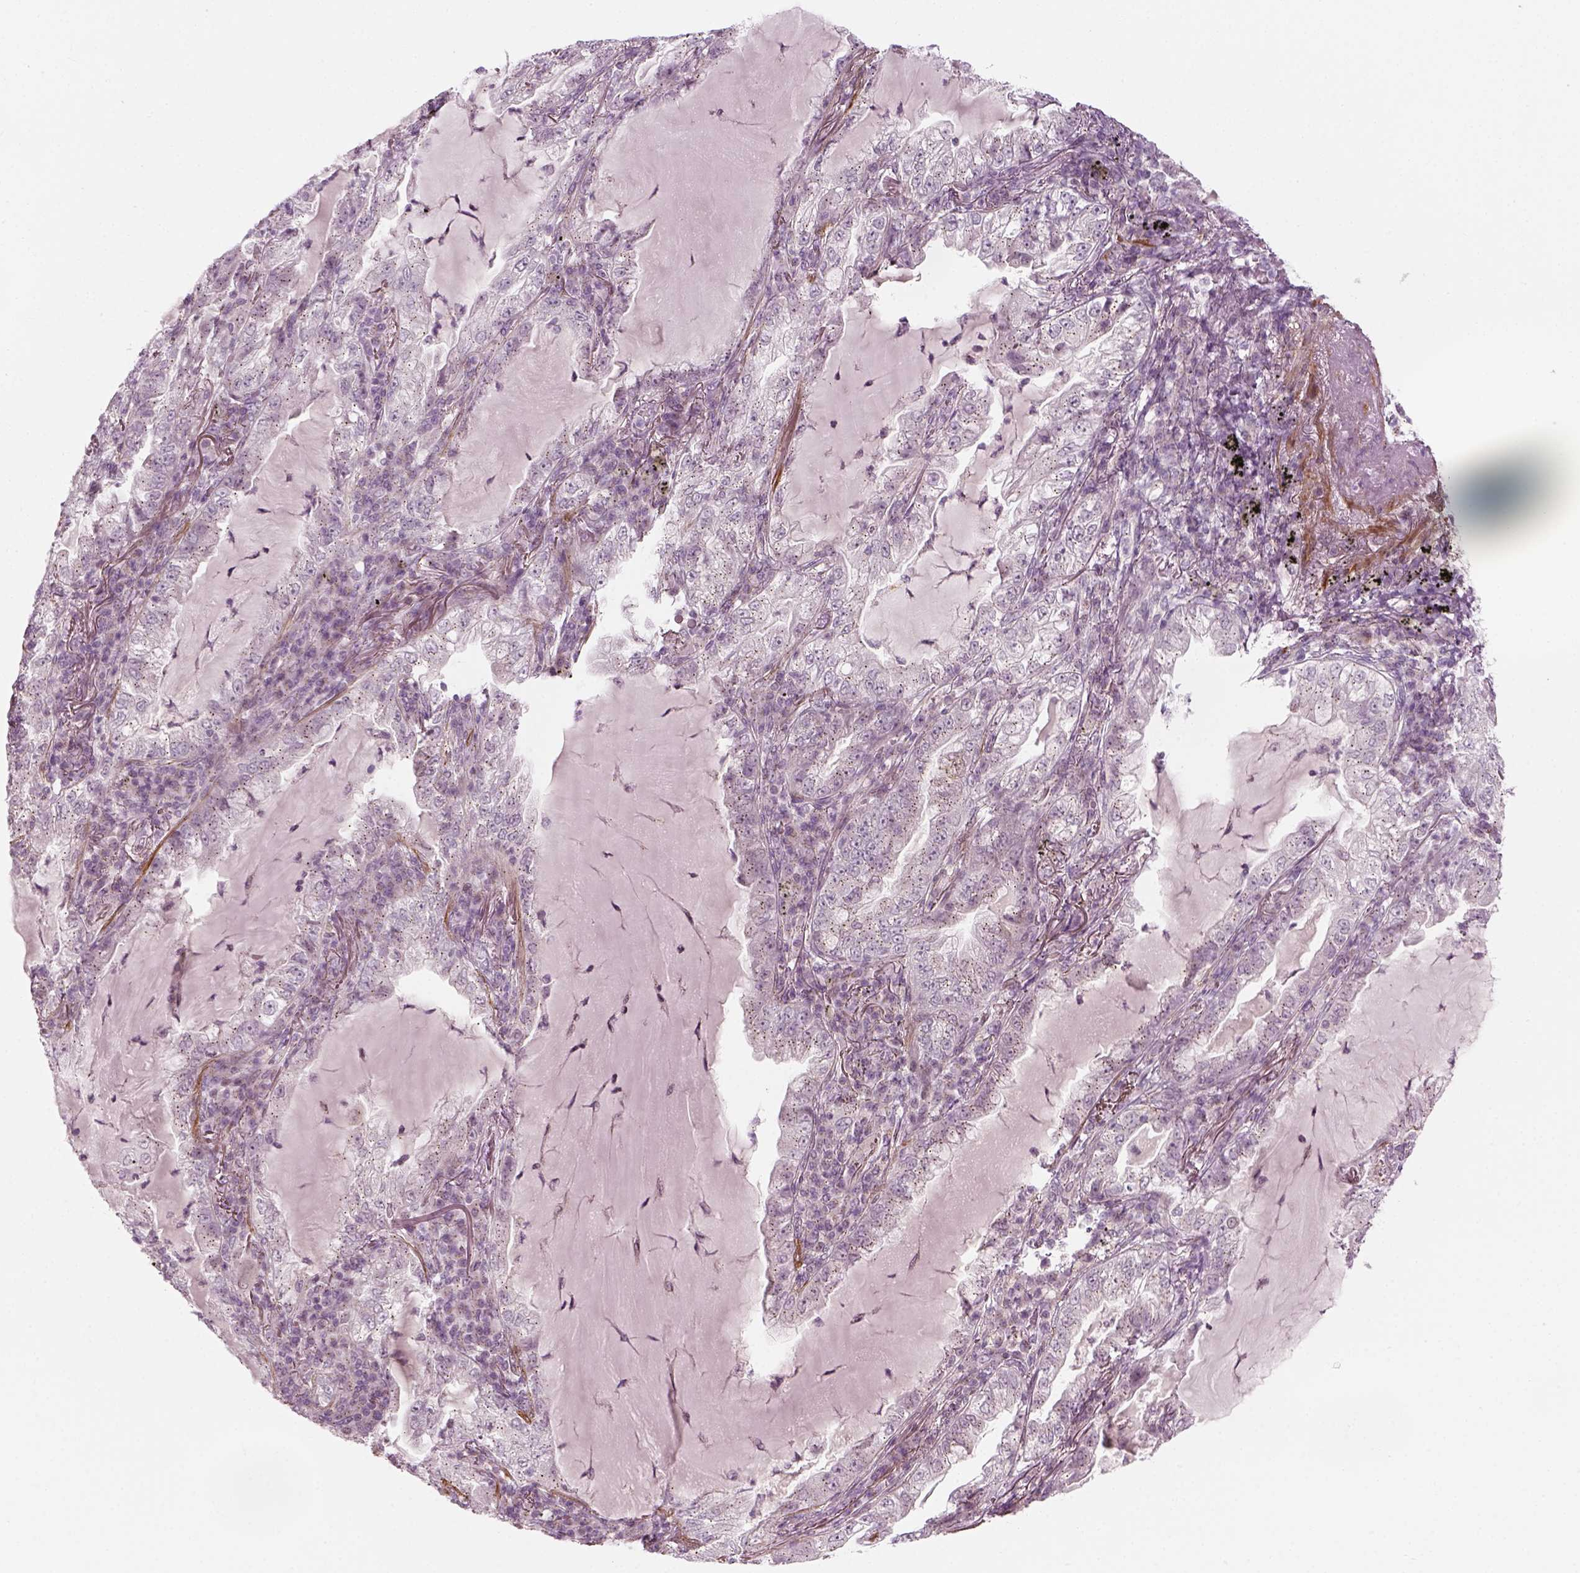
{"staining": {"intensity": "negative", "quantity": "none", "location": "none"}, "tissue": "lung cancer", "cell_type": "Tumor cells", "image_type": "cancer", "snomed": [{"axis": "morphology", "description": "Adenocarcinoma, NOS"}, {"axis": "topography", "description": "Lung"}], "caption": "Photomicrograph shows no protein staining in tumor cells of adenocarcinoma (lung) tissue.", "gene": "MLIP", "patient": {"sex": "female", "age": 73}}